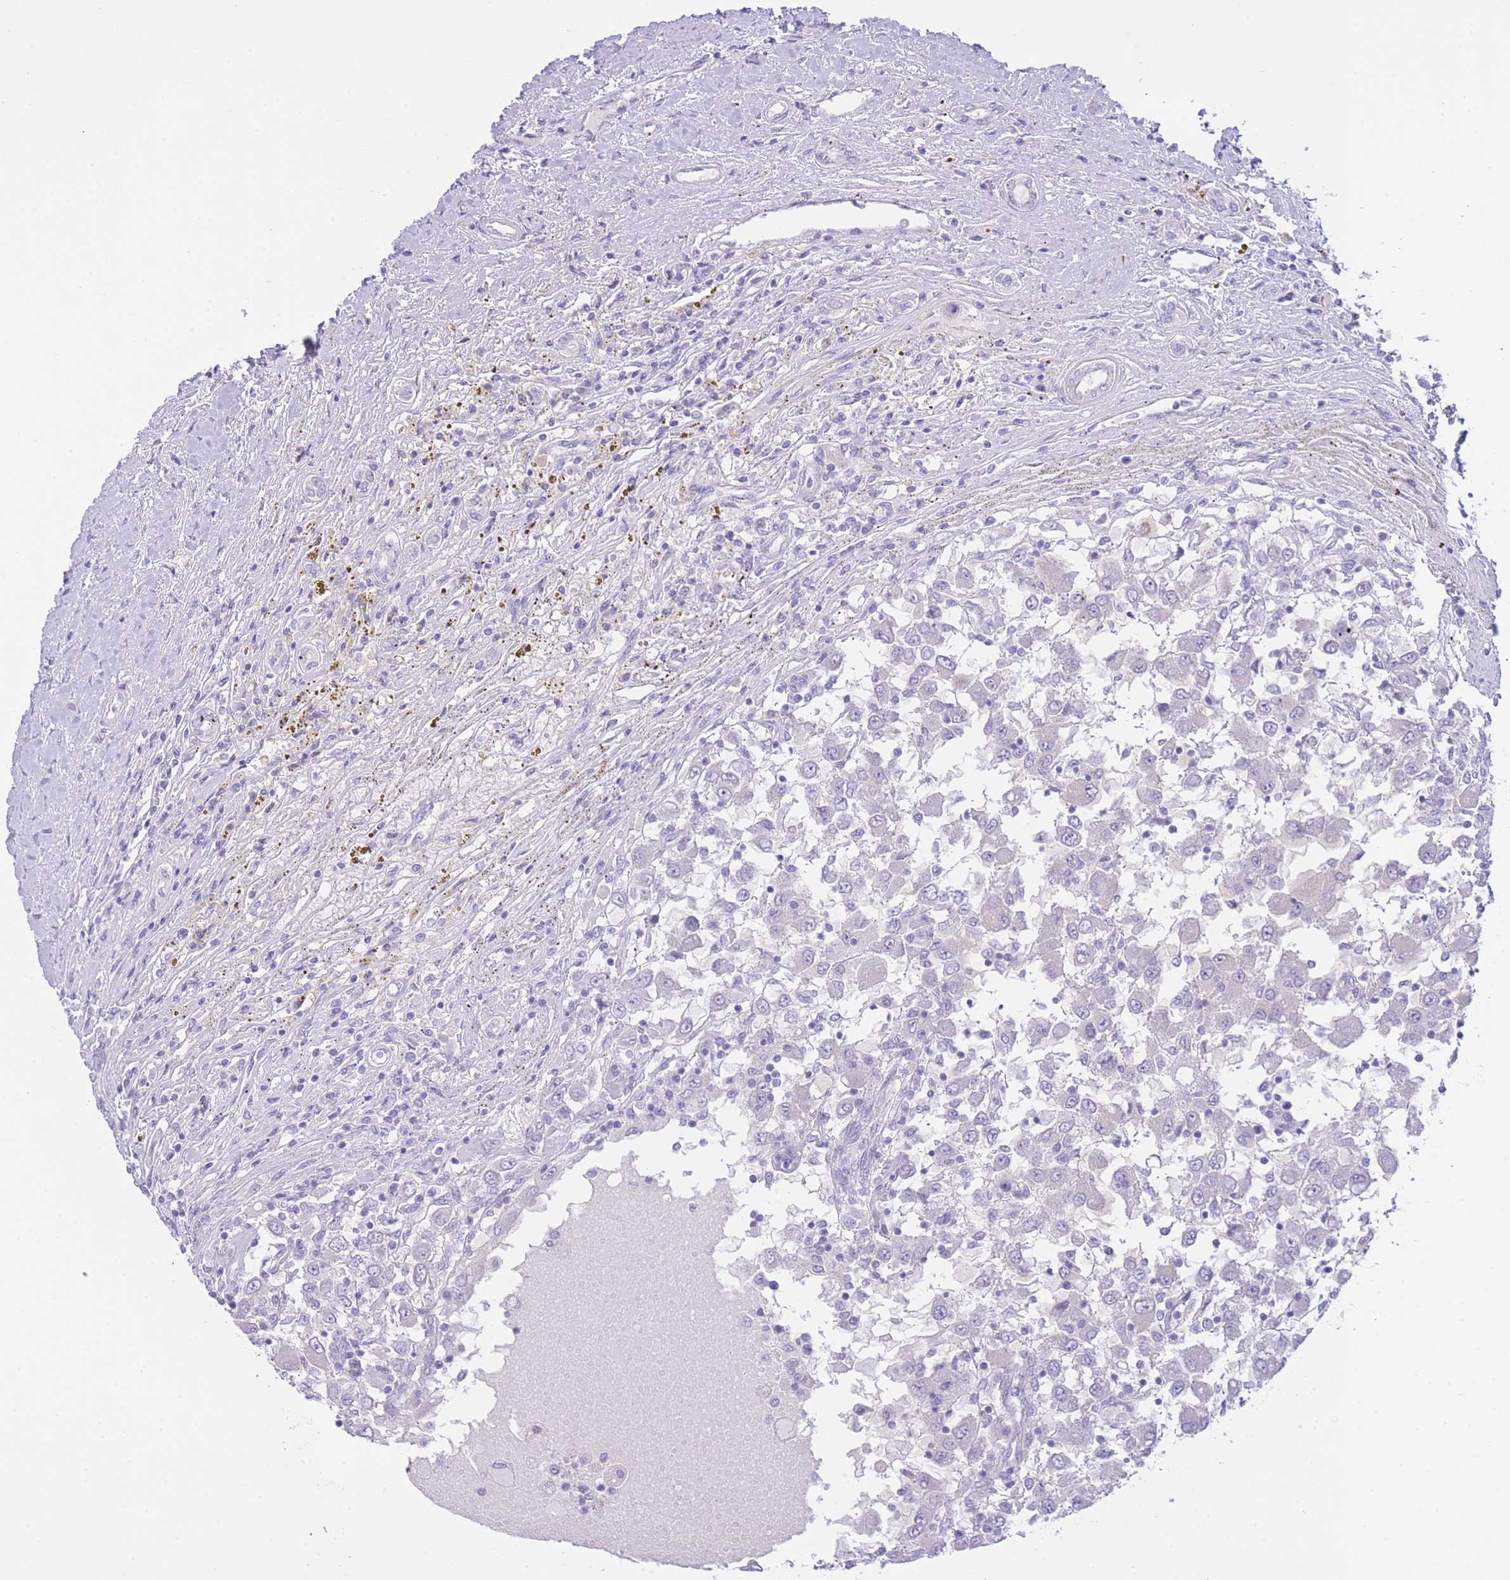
{"staining": {"intensity": "negative", "quantity": "none", "location": "none"}, "tissue": "renal cancer", "cell_type": "Tumor cells", "image_type": "cancer", "snomed": [{"axis": "morphology", "description": "Adenocarcinoma, NOS"}, {"axis": "topography", "description": "Kidney"}], "caption": "An immunohistochemistry (IHC) photomicrograph of renal cancer is shown. There is no staining in tumor cells of renal cancer. The staining was performed using DAB (3,3'-diaminobenzidine) to visualize the protein expression in brown, while the nuclei were stained in blue with hematoxylin (Magnification: 20x).", "gene": "ZNF212", "patient": {"sex": "female", "age": 67}}